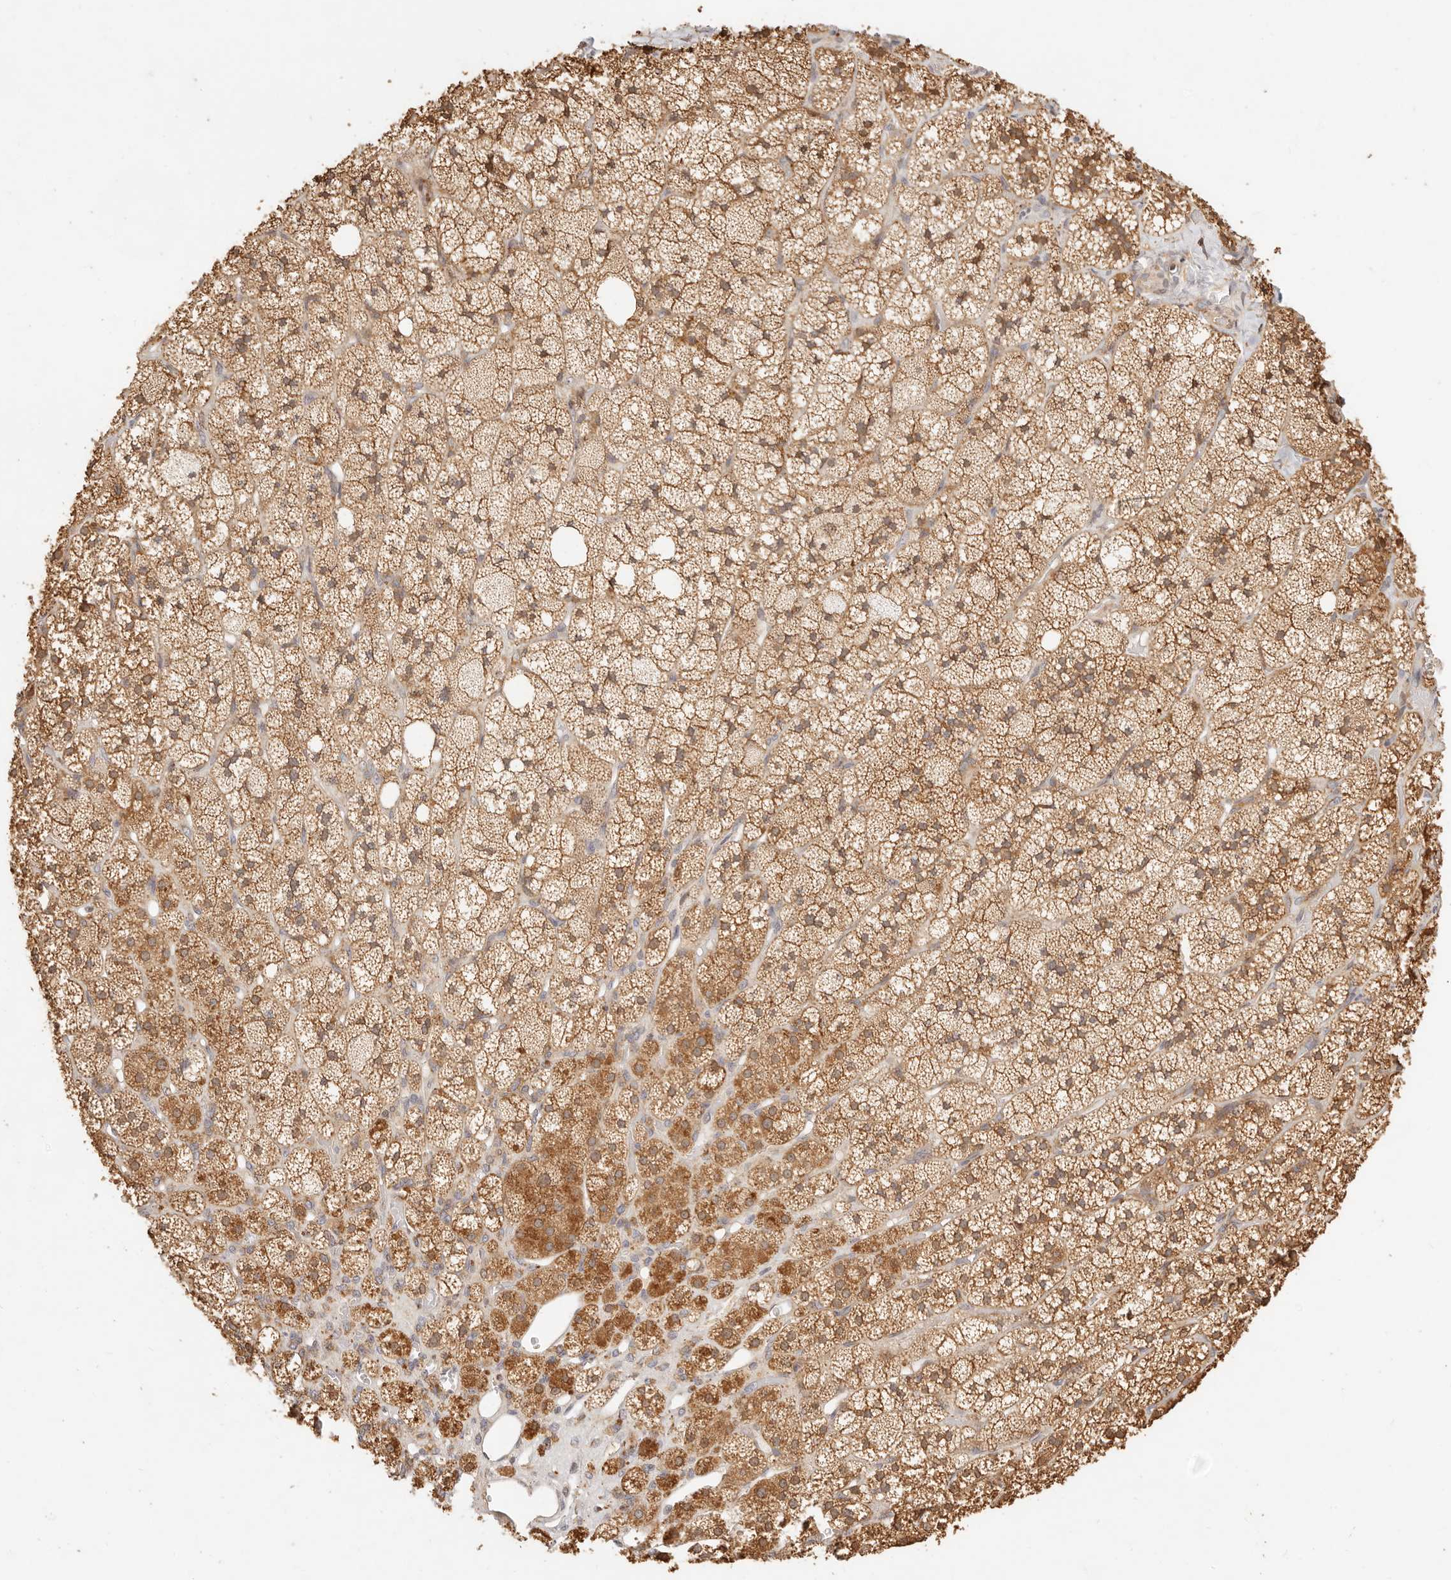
{"staining": {"intensity": "moderate", "quantity": ">75%", "location": "cytoplasmic/membranous"}, "tissue": "adrenal gland", "cell_type": "Glandular cells", "image_type": "normal", "snomed": [{"axis": "morphology", "description": "Normal tissue, NOS"}, {"axis": "topography", "description": "Adrenal gland"}], "caption": "High-magnification brightfield microscopy of normal adrenal gland stained with DAB (brown) and counterstained with hematoxylin (blue). glandular cells exhibit moderate cytoplasmic/membranous staining is identified in approximately>75% of cells. (Brightfield microscopy of DAB IHC at high magnification).", "gene": "TIMM17A", "patient": {"sex": "male", "age": 61}}